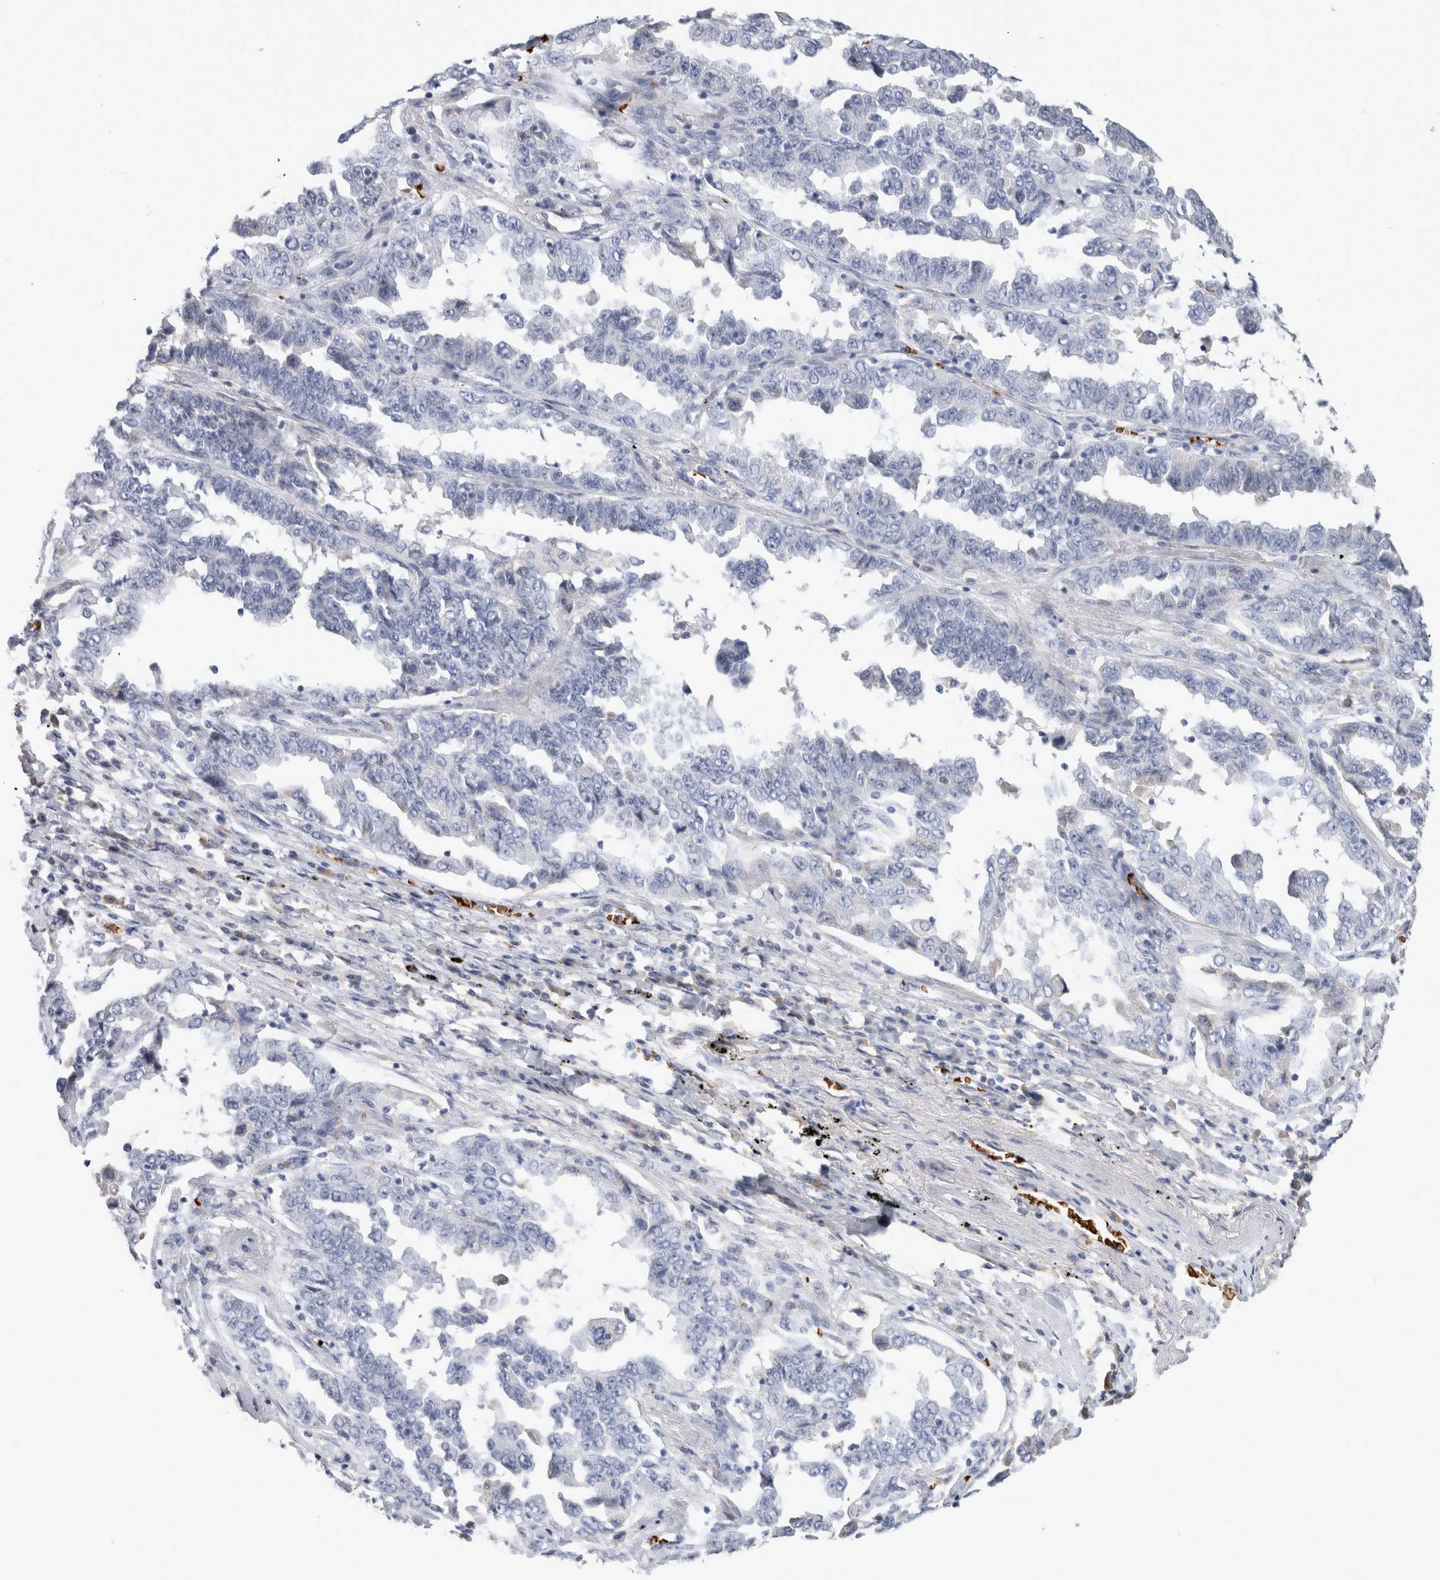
{"staining": {"intensity": "negative", "quantity": "none", "location": "none"}, "tissue": "lung cancer", "cell_type": "Tumor cells", "image_type": "cancer", "snomed": [{"axis": "morphology", "description": "Adenocarcinoma, NOS"}, {"axis": "topography", "description": "Lung"}], "caption": "Lung adenocarcinoma stained for a protein using immunohistochemistry reveals no staining tumor cells.", "gene": "CA1", "patient": {"sex": "female", "age": 51}}